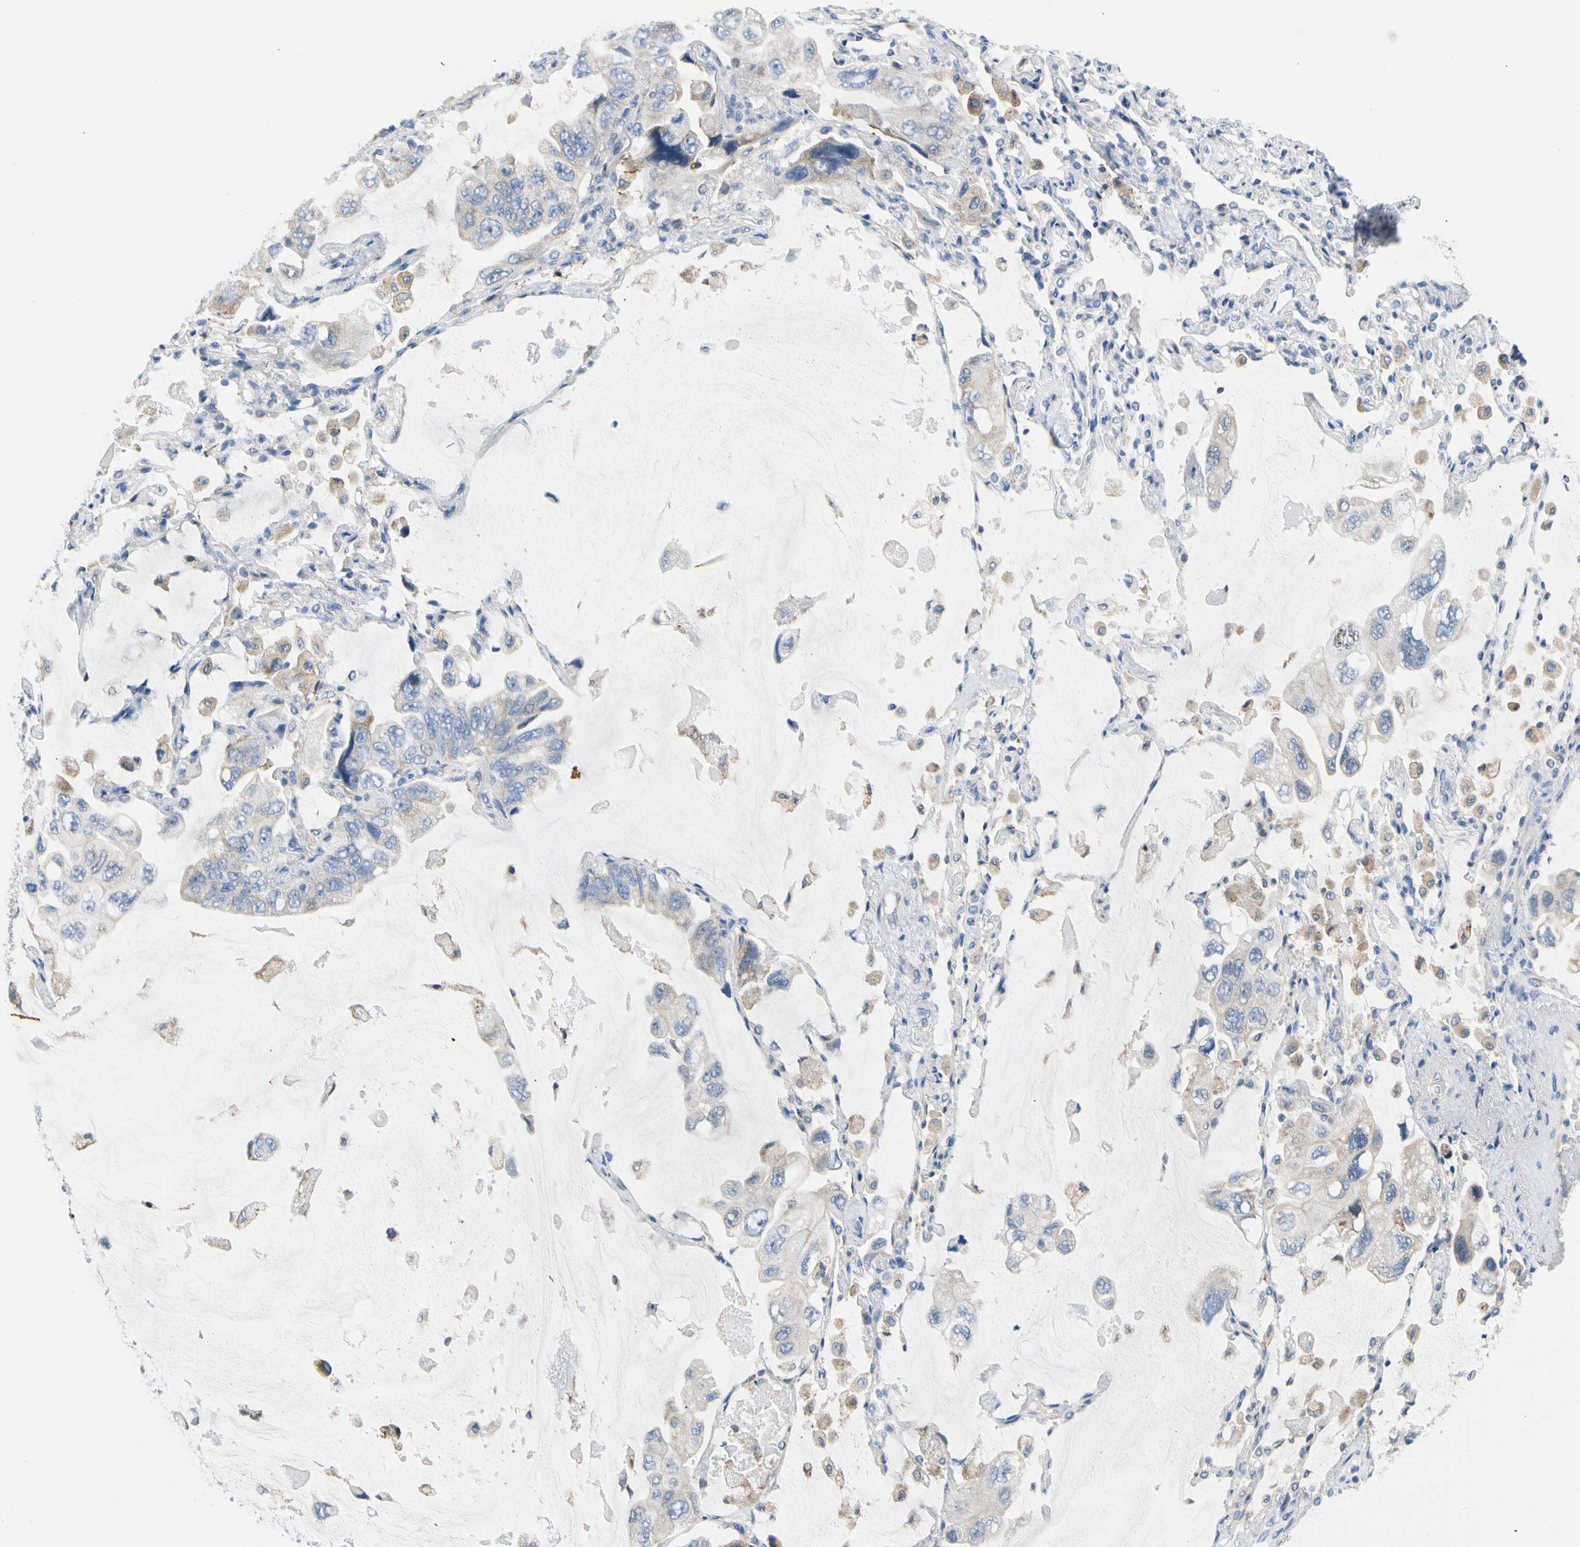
{"staining": {"intensity": "negative", "quantity": "none", "location": "none"}, "tissue": "lung cancer", "cell_type": "Tumor cells", "image_type": "cancer", "snomed": [{"axis": "morphology", "description": "Squamous cell carcinoma, NOS"}, {"axis": "topography", "description": "Lung"}], "caption": "Immunohistochemistry (IHC) micrograph of neoplastic tissue: human lung cancer (squamous cell carcinoma) stained with DAB exhibits no significant protein positivity in tumor cells.", "gene": "STXBP1", "patient": {"sex": "female", "age": 73}}